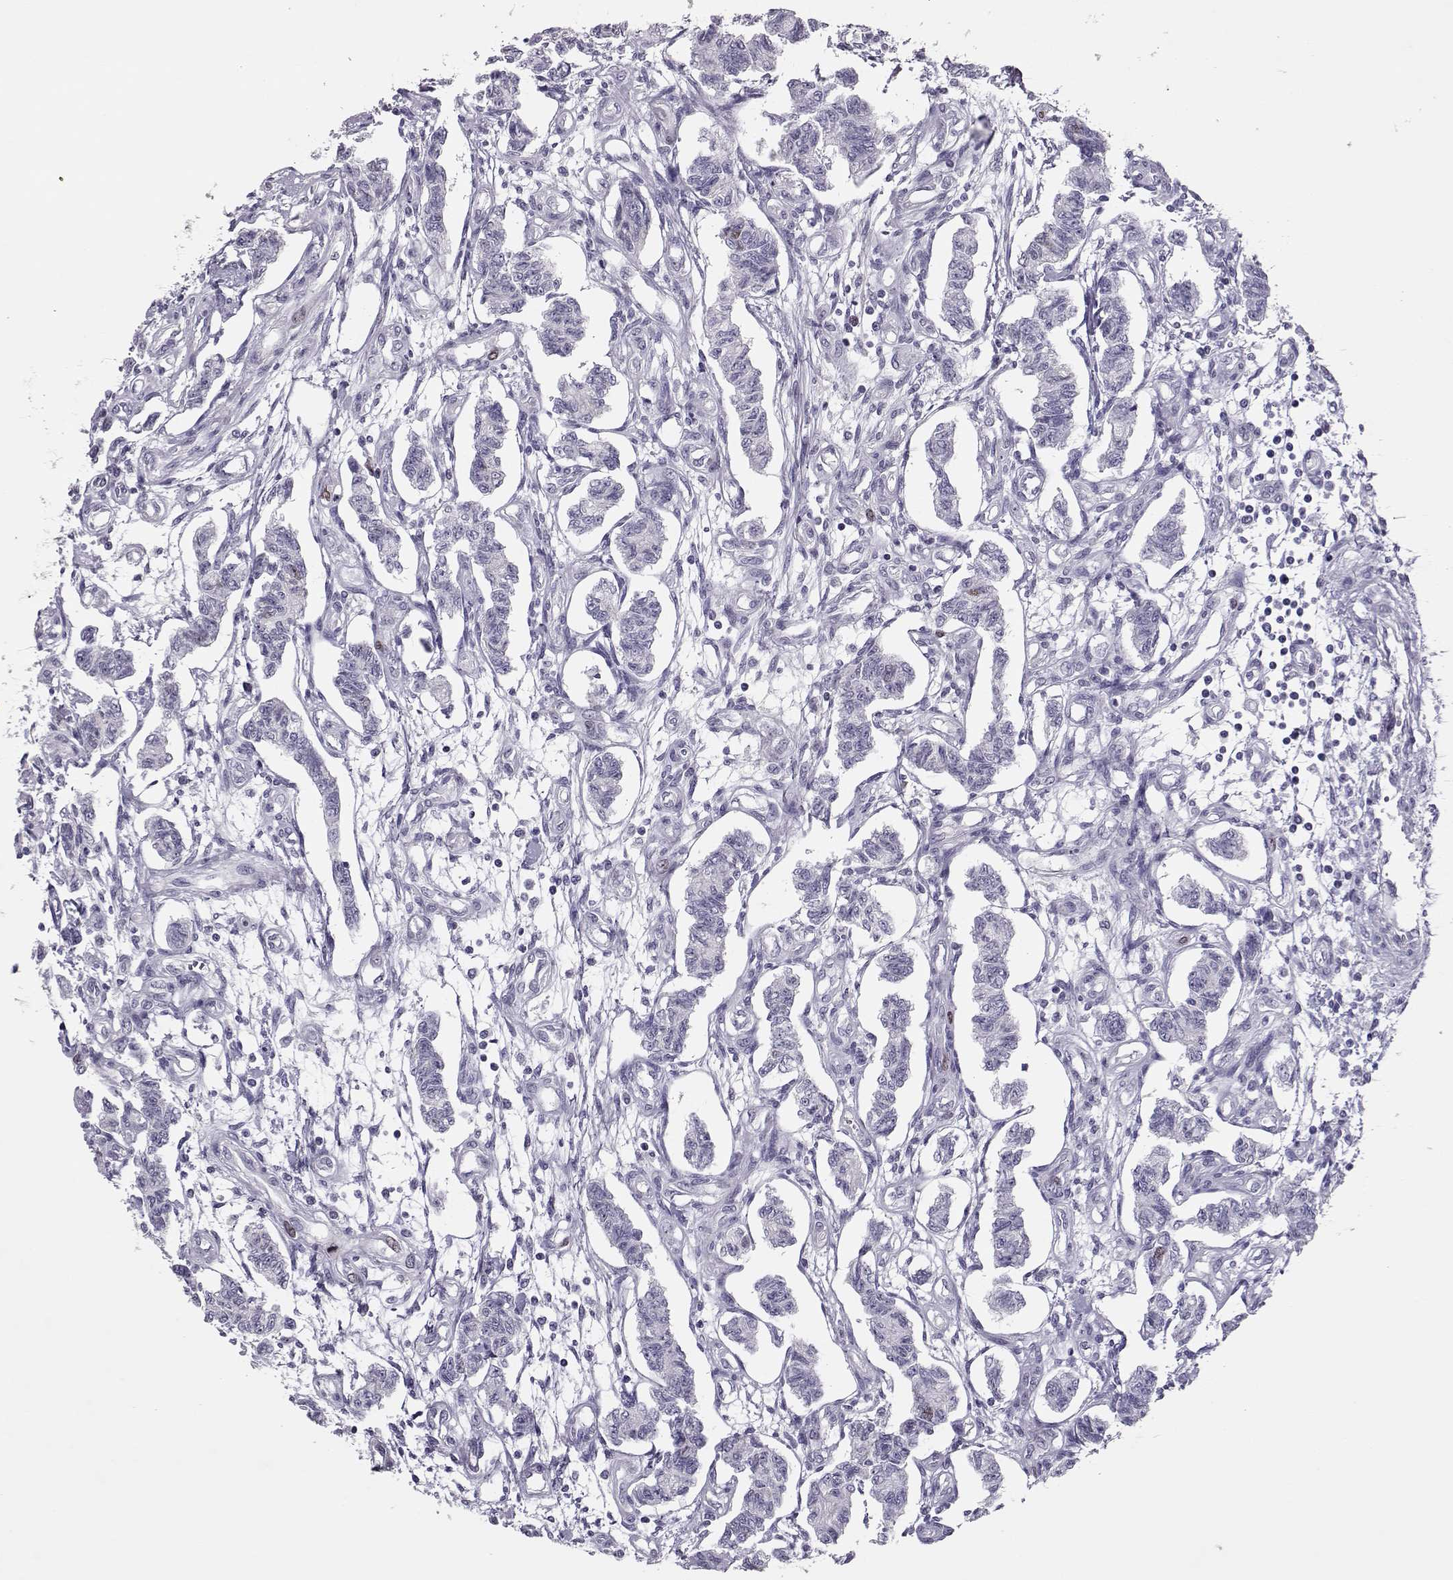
{"staining": {"intensity": "negative", "quantity": "none", "location": "none"}, "tissue": "carcinoid", "cell_type": "Tumor cells", "image_type": "cancer", "snomed": [{"axis": "morphology", "description": "Carcinoid, malignant, NOS"}, {"axis": "topography", "description": "Kidney"}], "caption": "Immunohistochemical staining of human malignant carcinoid shows no significant positivity in tumor cells. Brightfield microscopy of IHC stained with DAB (3,3'-diaminobenzidine) (brown) and hematoxylin (blue), captured at high magnification.", "gene": "SGO1", "patient": {"sex": "female", "age": 41}}